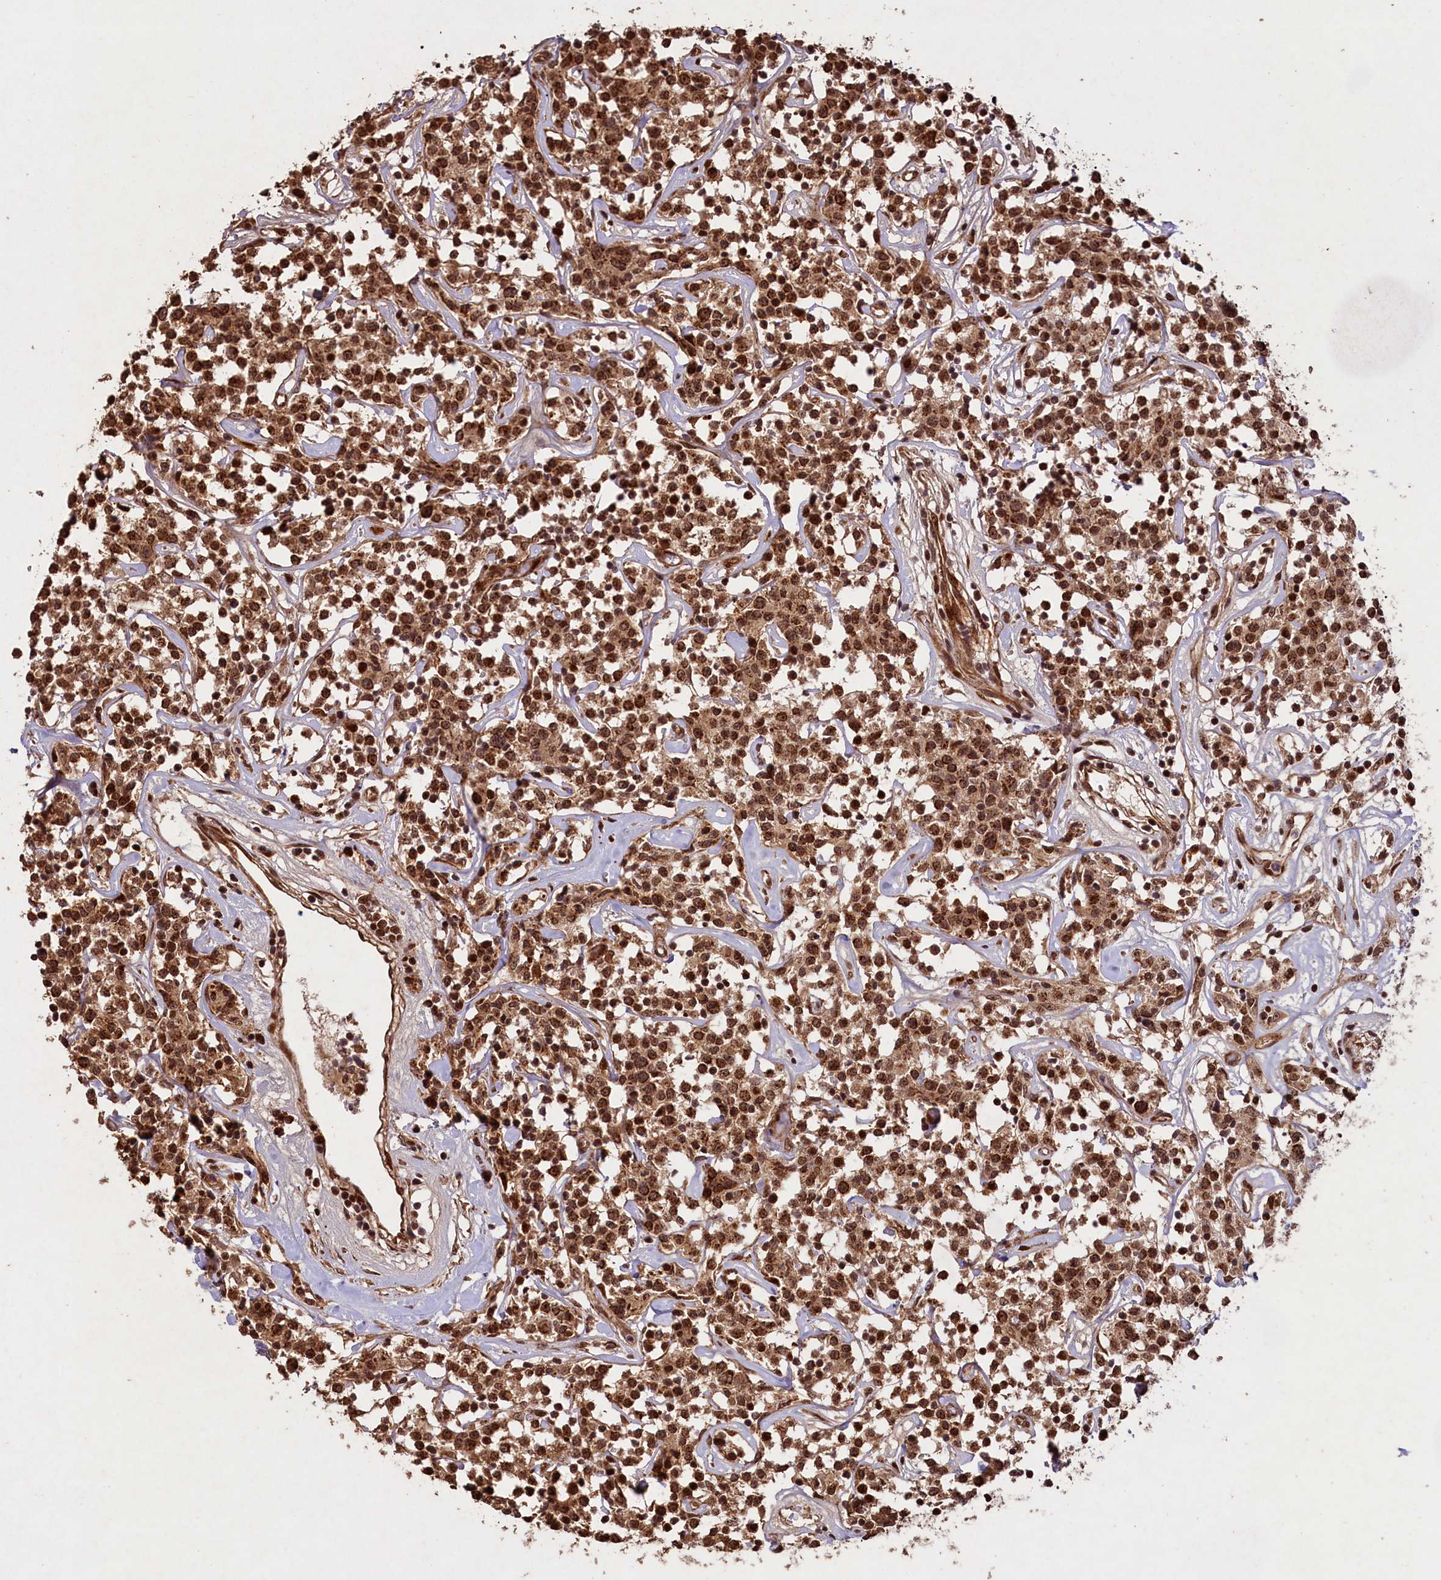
{"staining": {"intensity": "strong", "quantity": ">75%", "location": "cytoplasmic/membranous,nuclear"}, "tissue": "lymphoma", "cell_type": "Tumor cells", "image_type": "cancer", "snomed": [{"axis": "morphology", "description": "Malignant lymphoma, non-Hodgkin's type, Low grade"}, {"axis": "topography", "description": "Small intestine"}], "caption": "DAB (3,3'-diaminobenzidine) immunohistochemical staining of human lymphoma shows strong cytoplasmic/membranous and nuclear protein expression in about >75% of tumor cells.", "gene": "SHPRH", "patient": {"sex": "female", "age": 59}}